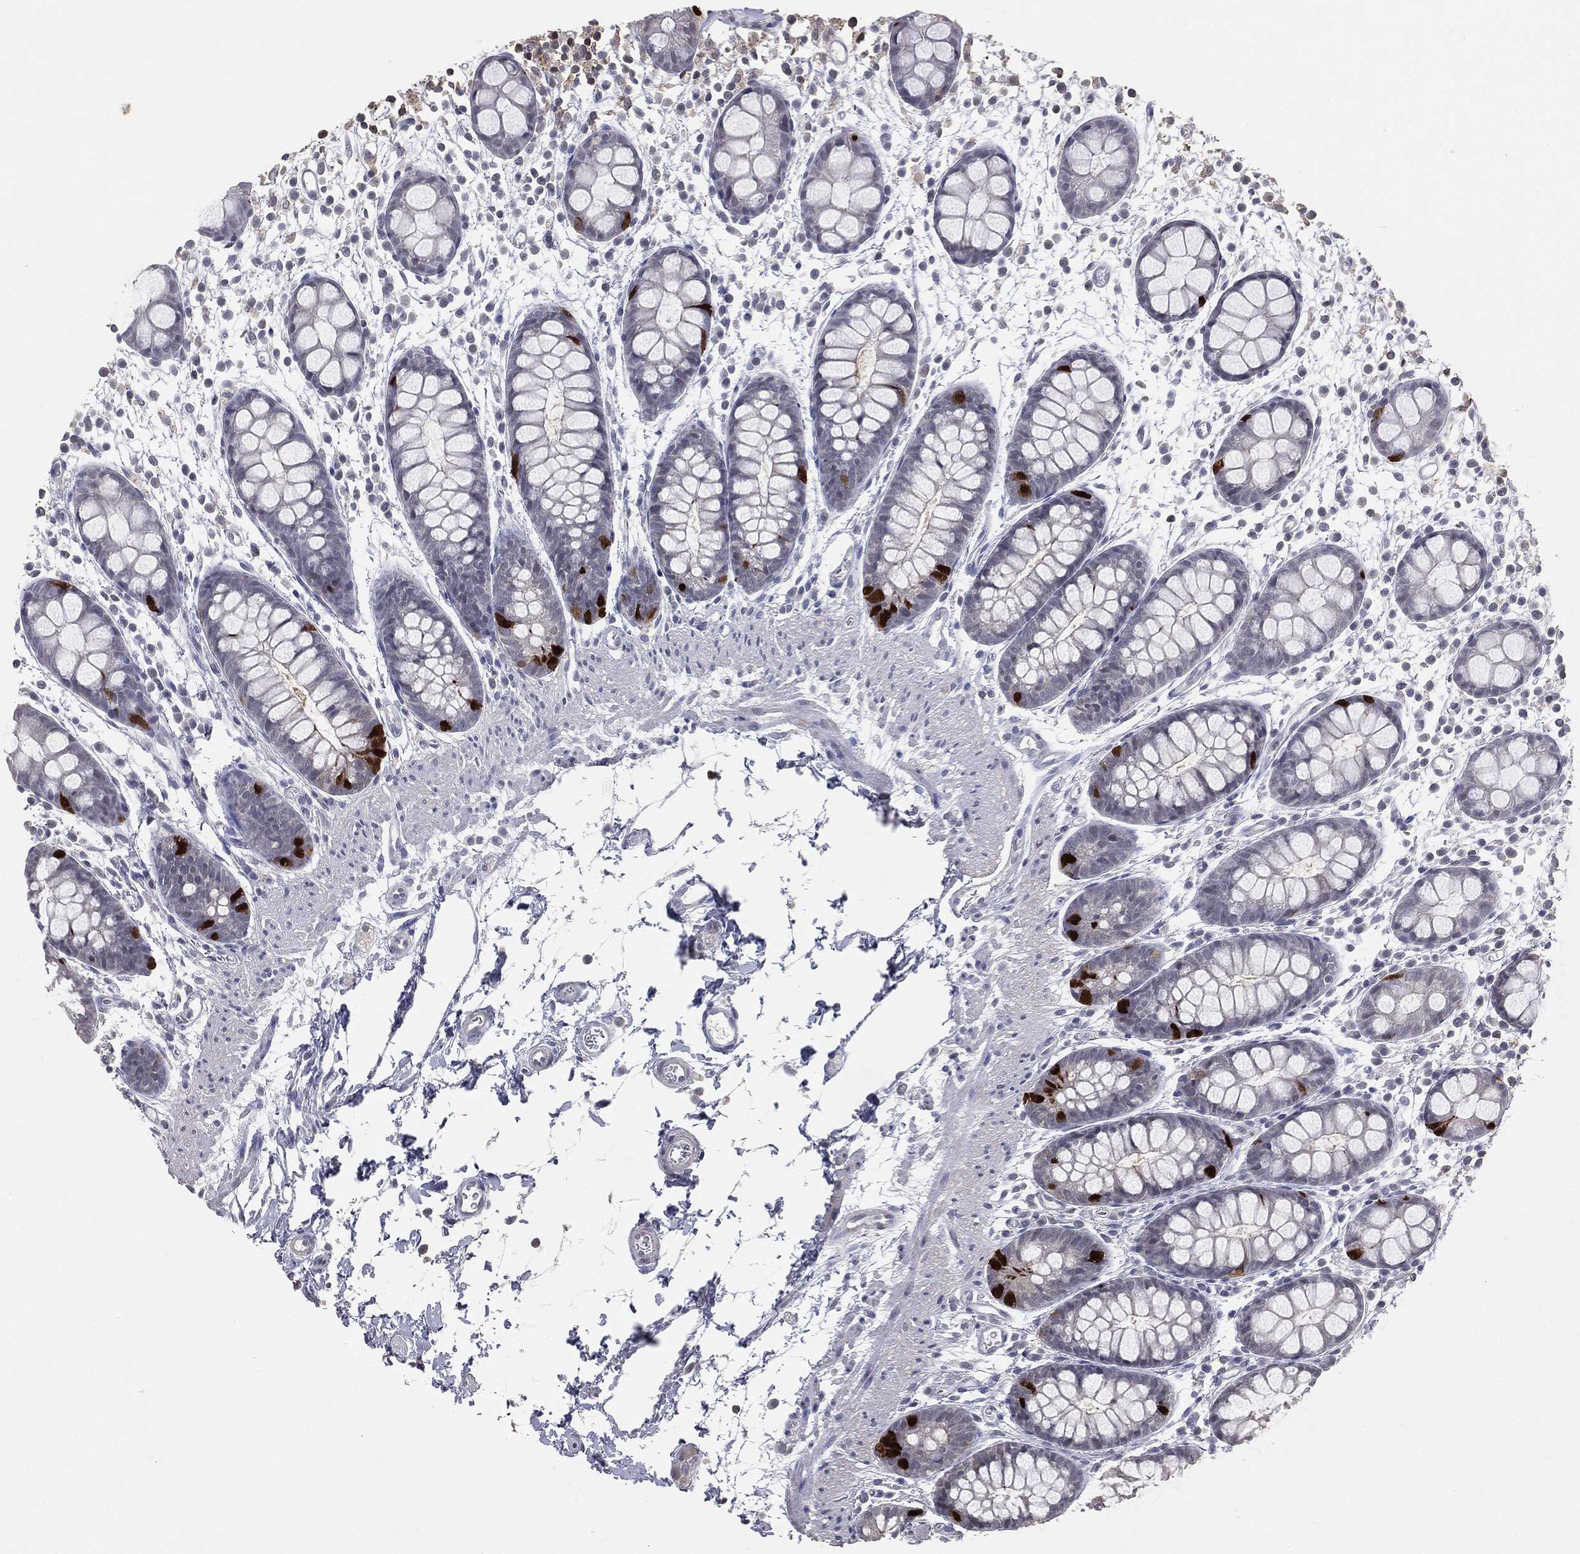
{"staining": {"intensity": "strong", "quantity": "<25%", "location": "cytoplasmic/membranous"}, "tissue": "rectum", "cell_type": "Glandular cells", "image_type": "normal", "snomed": [{"axis": "morphology", "description": "Normal tissue, NOS"}, {"axis": "topography", "description": "Rectum"}], "caption": "Immunohistochemical staining of benign rectum exhibits <25% levels of strong cytoplasmic/membranous protein expression in about <25% of glandular cells. Nuclei are stained in blue.", "gene": "SLC2A2", "patient": {"sex": "male", "age": 57}}